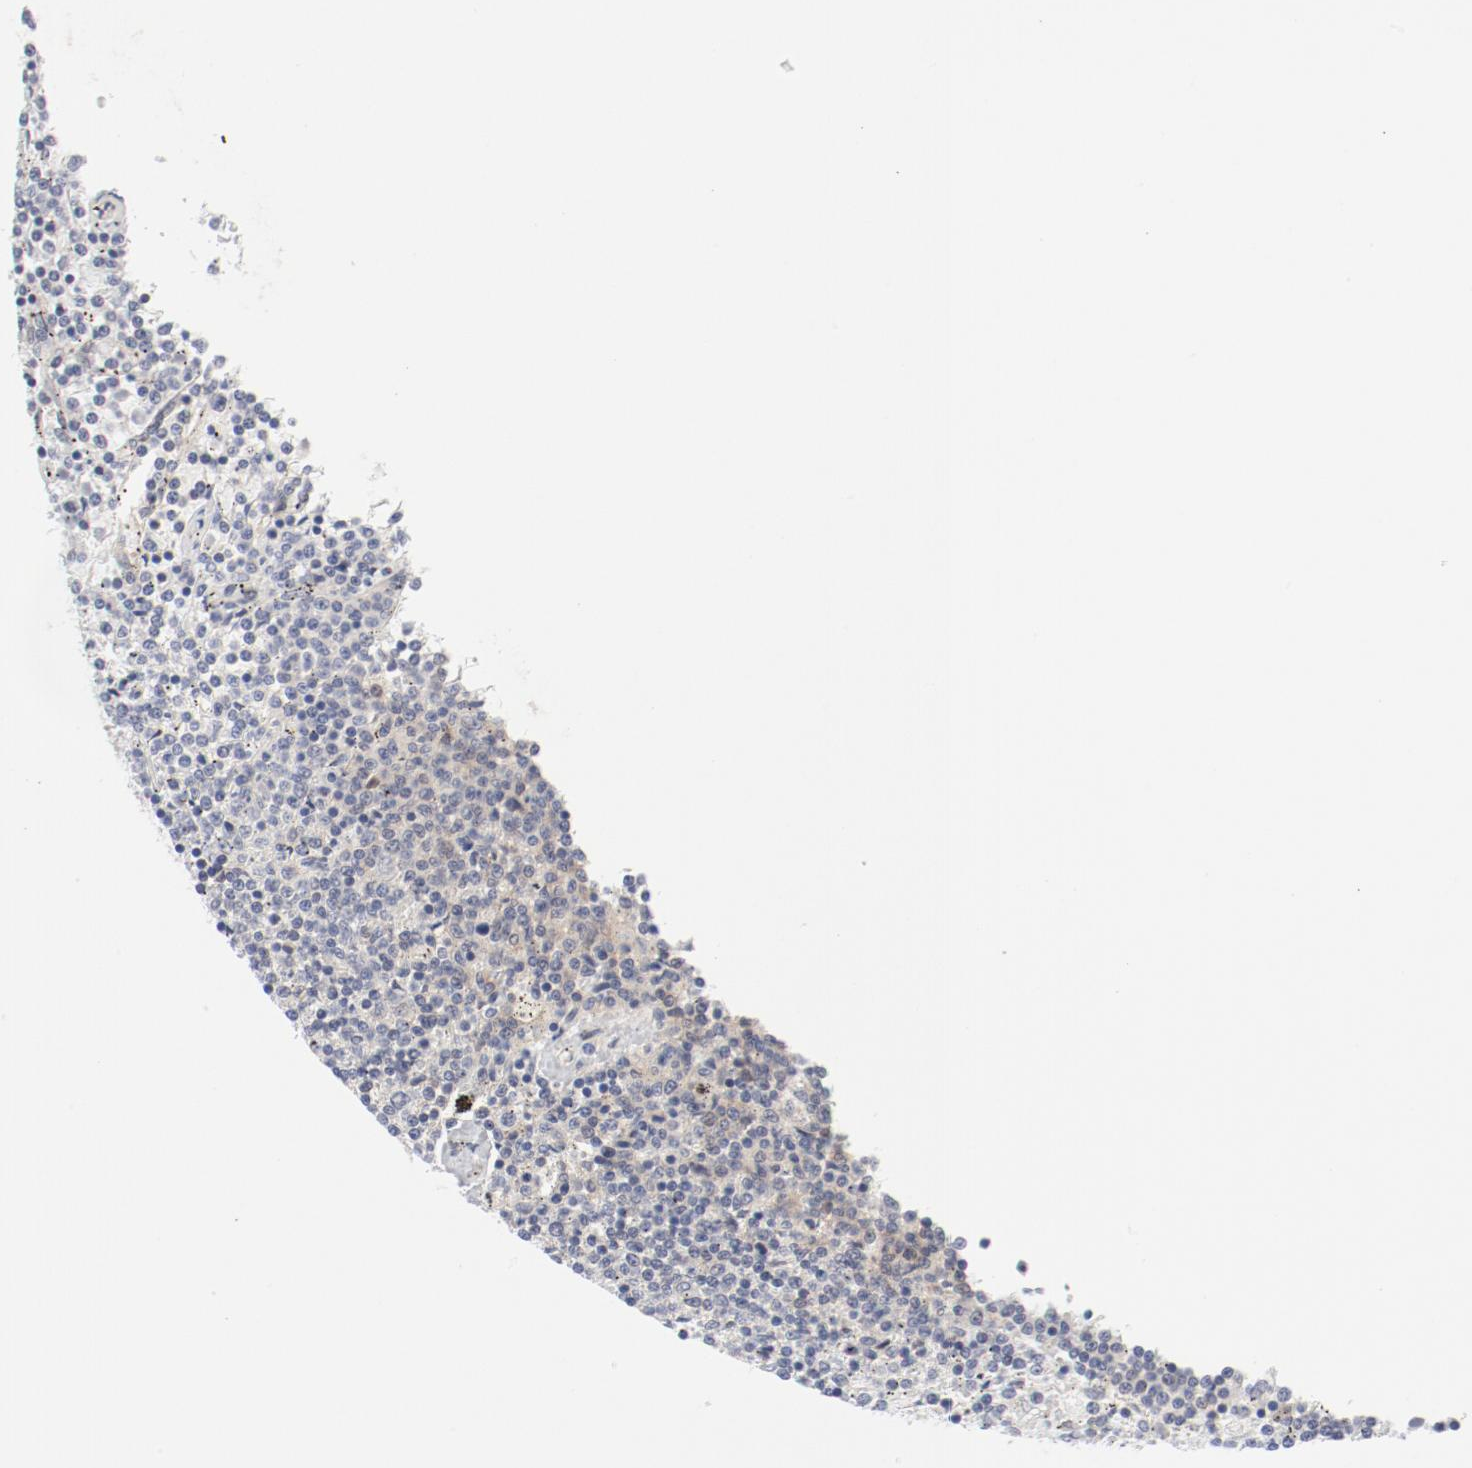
{"staining": {"intensity": "negative", "quantity": "none", "location": "none"}, "tissue": "lymphoma", "cell_type": "Tumor cells", "image_type": "cancer", "snomed": [{"axis": "morphology", "description": "Malignant lymphoma, non-Hodgkin's type, Low grade"}, {"axis": "topography", "description": "Spleen"}], "caption": "Immunohistochemistry histopathology image of low-grade malignant lymphoma, non-Hodgkin's type stained for a protein (brown), which reveals no staining in tumor cells. The staining is performed using DAB brown chromogen with nuclei counter-stained in using hematoxylin.", "gene": "BAD", "patient": {"sex": "female", "age": 50}}